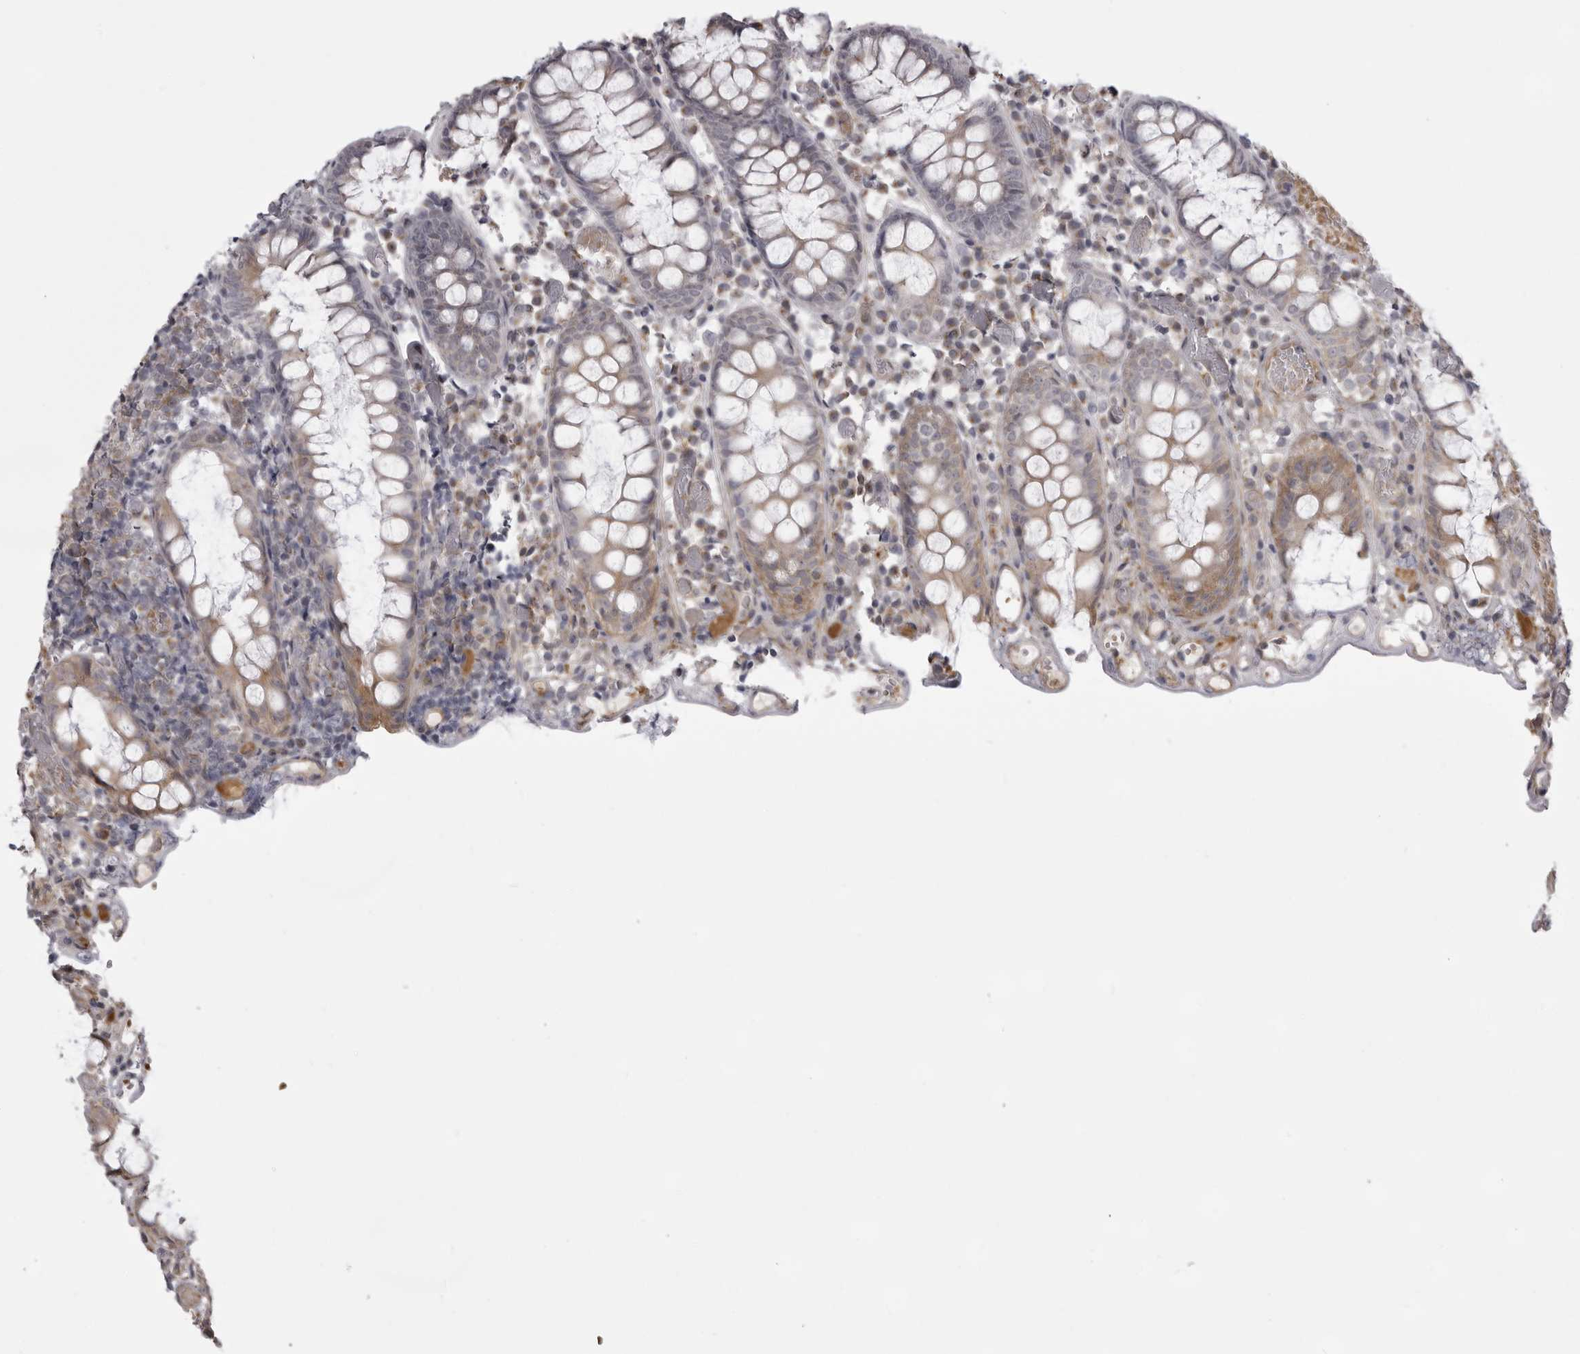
{"staining": {"intensity": "weak", "quantity": ">75%", "location": "cytoplasmic/membranous"}, "tissue": "colon", "cell_type": "Endothelial cells", "image_type": "normal", "snomed": [{"axis": "morphology", "description": "Normal tissue, NOS"}, {"axis": "topography", "description": "Colon"}], "caption": "This histopathology image reveals IHC staining of normal human colon, with low weak cytoplasmic/membranous positivity in approximately >75% of endothelial cells.", "gene": "EPHA10", "patient": {"sex": "male", "age": 14}}